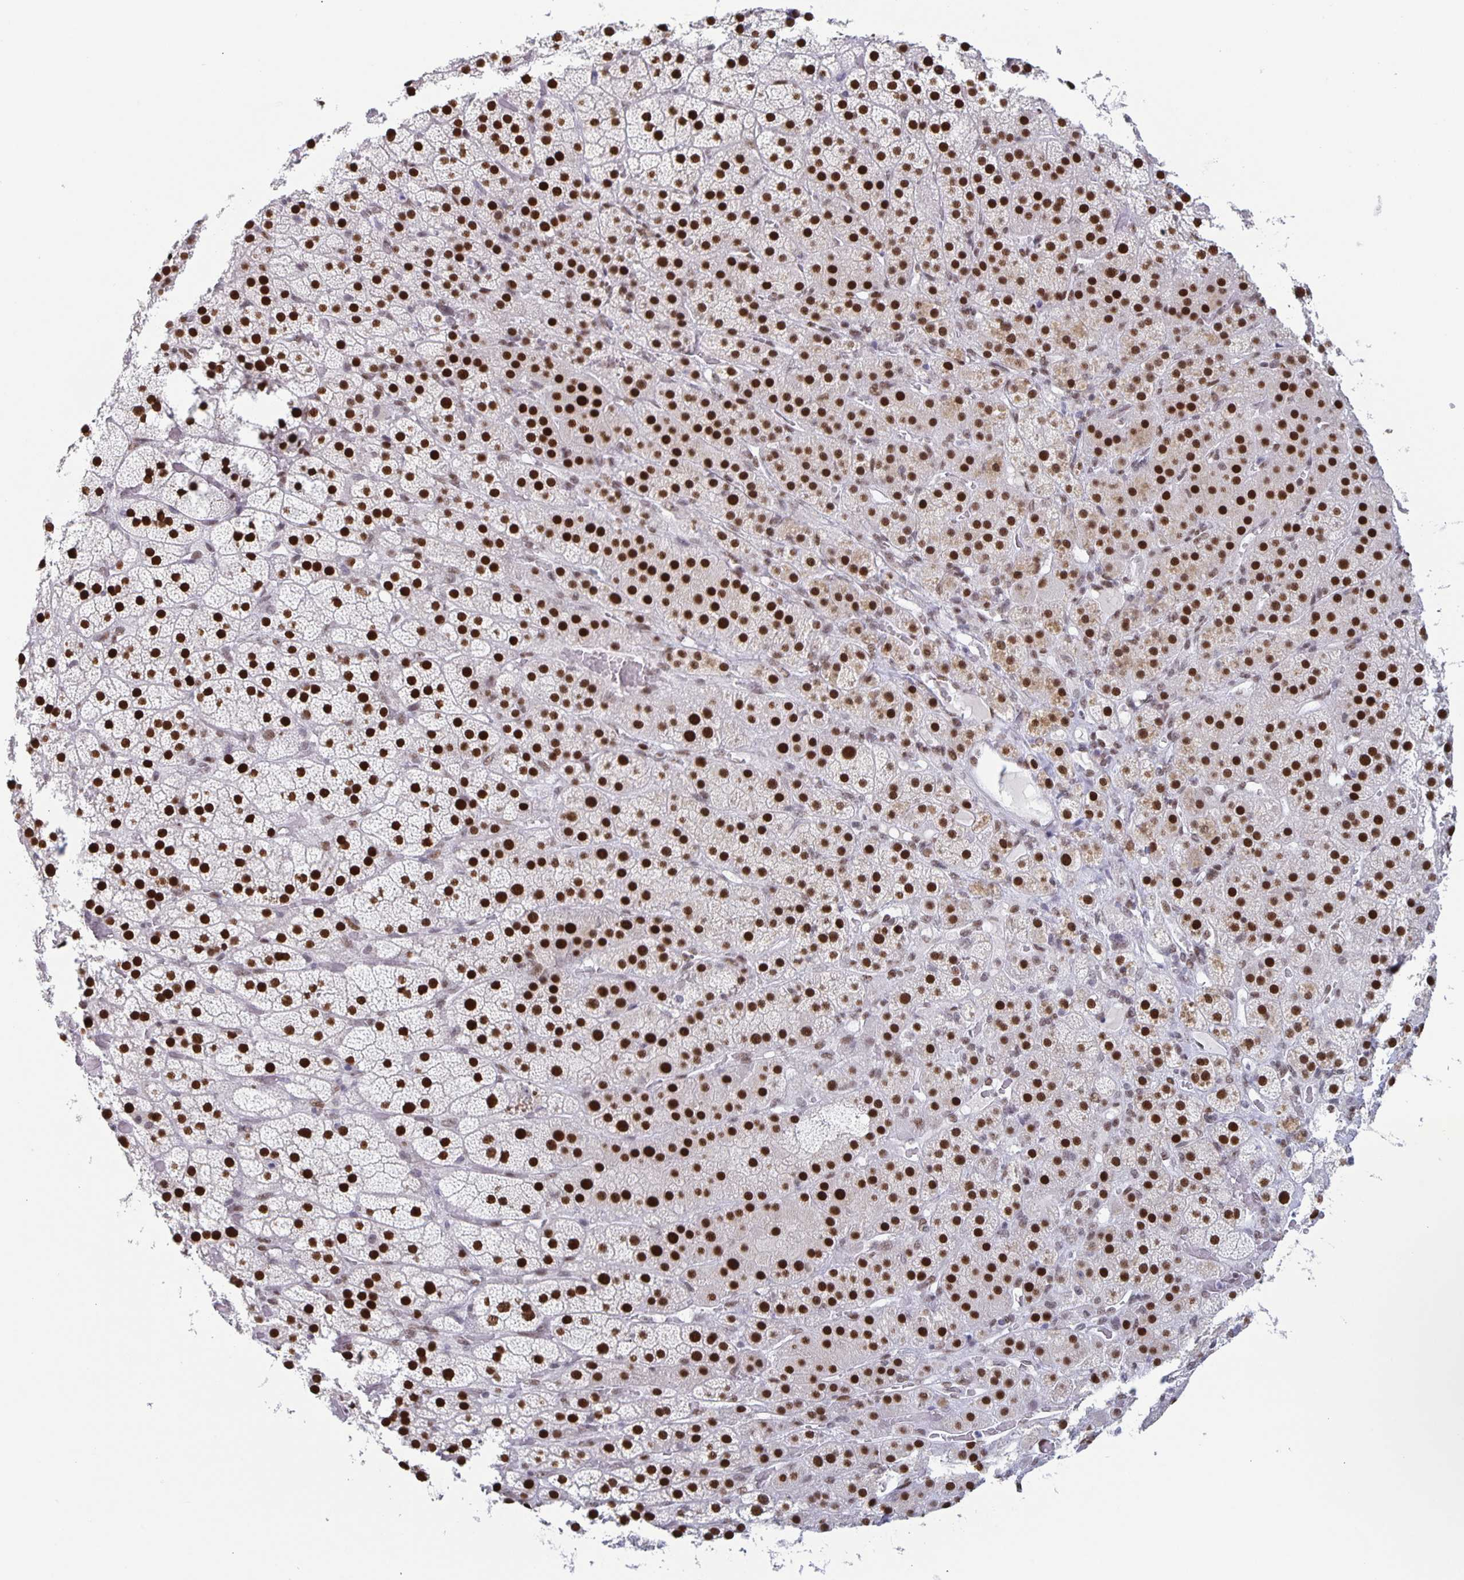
{"staining": {"intensity": "strong", "quantity": ">75%", "location": "nuclear"}, "tissue": "adrenal gland", "cell_type": "Glandular cells", "image_type": "normal", "snomed": [{"axis": "morphology", "description": "Normal tissue, NOS"}, {"axis": "topography", "description": "Adrenal gland"}], "caption": "Normal adrenal gland shows strong nuclear staining in about >75% of glandular cells, visualized by immunohistochemistry.", "gene": "JUND", "patient": {"sex": "male", "age": 57}}